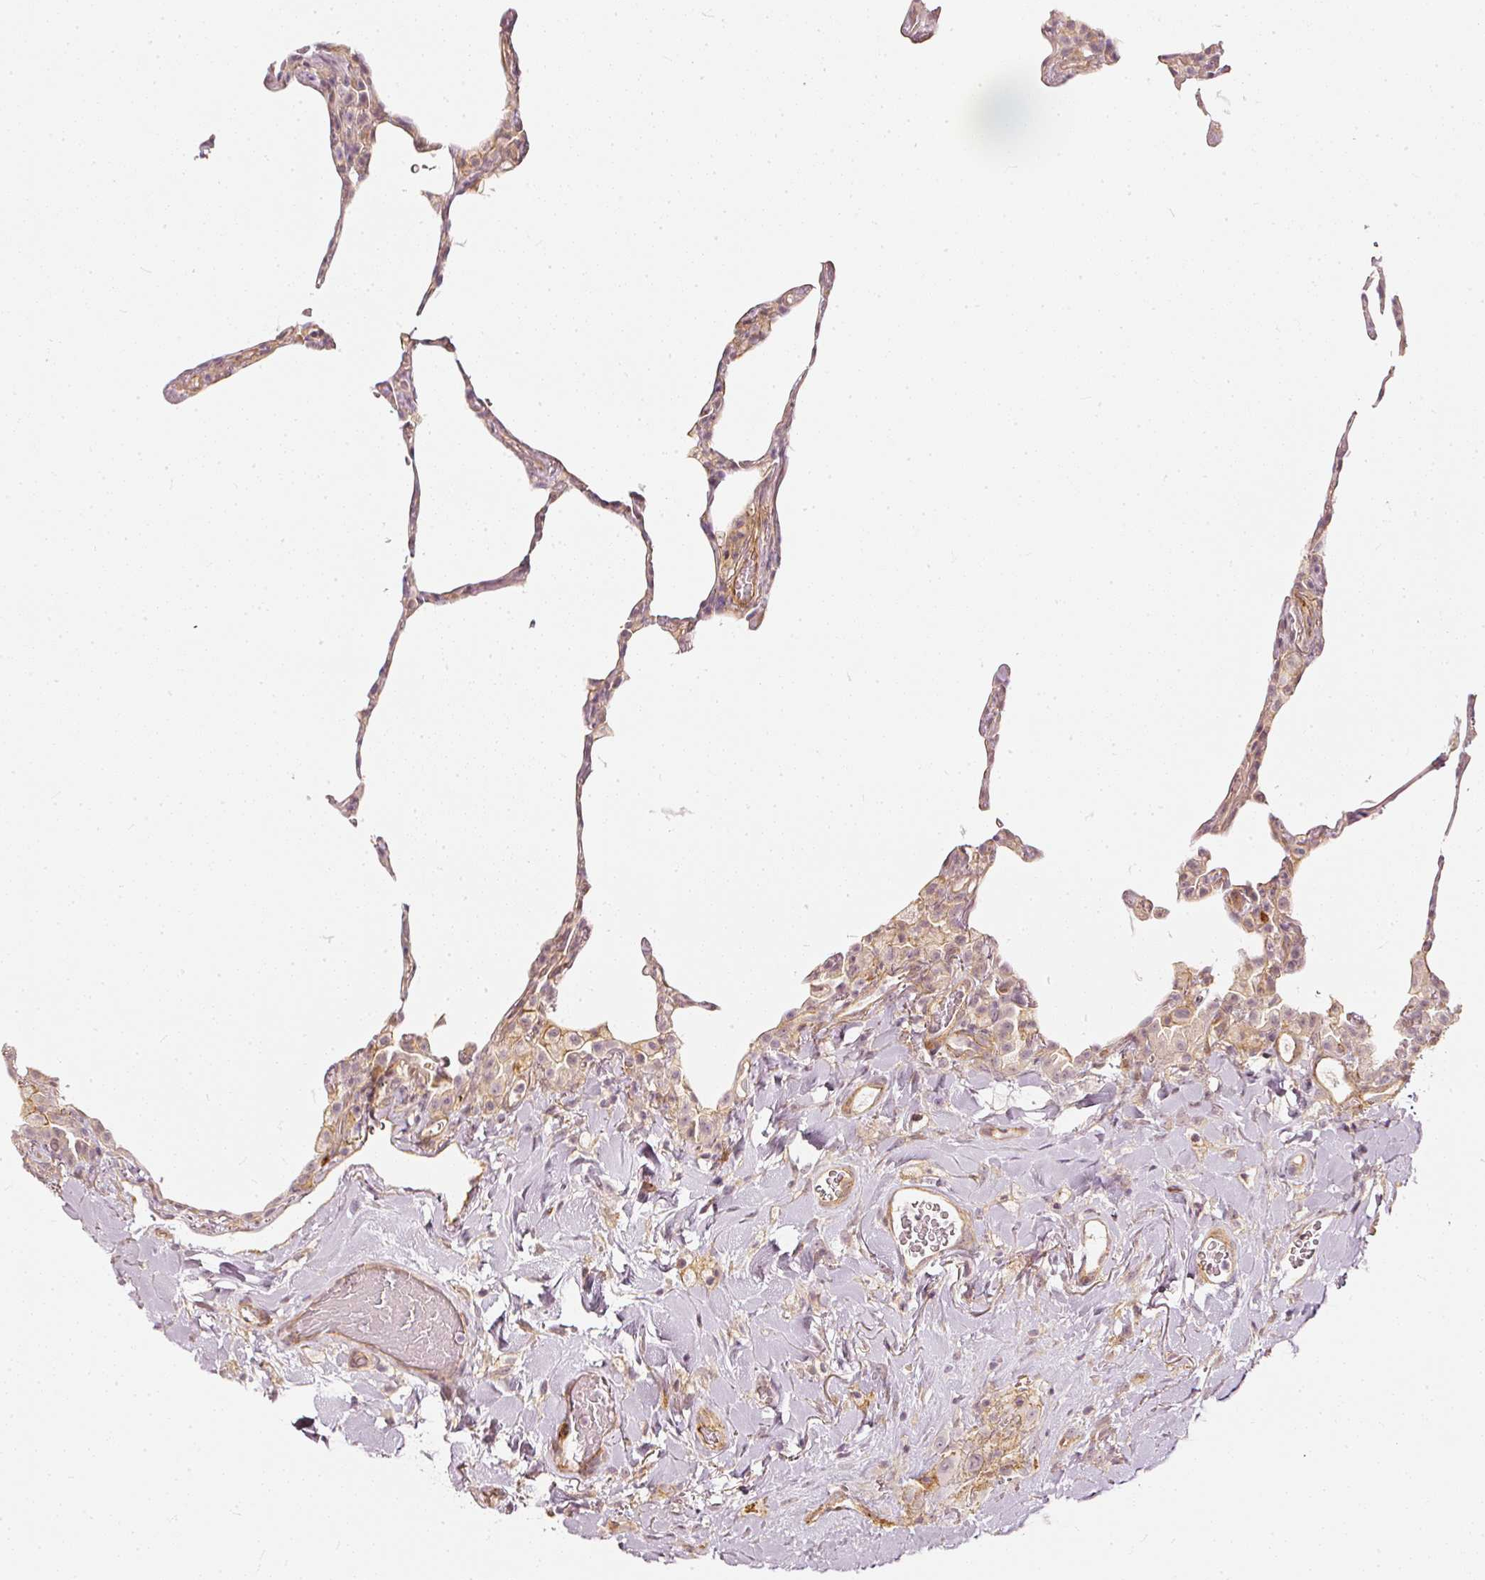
{"staining": {"intensity": "negative", "quantity": "none", "location": "none"}, "tissue": "lung", "cell_type": "Alveolar cells", "image_type": "normal", "snomed": [{"axis": "morphology", "description": "Normal tissue, NOS"}, {"axis": "topography", "description": "Lung"}], "caption": "Immunohistochemical staining of unremarkable lung displays no significant staining in alveolar cells. (DAB IHC, high magnification).", "gene": "DRD2", "patient": {"sex": "female", "age": 57}}